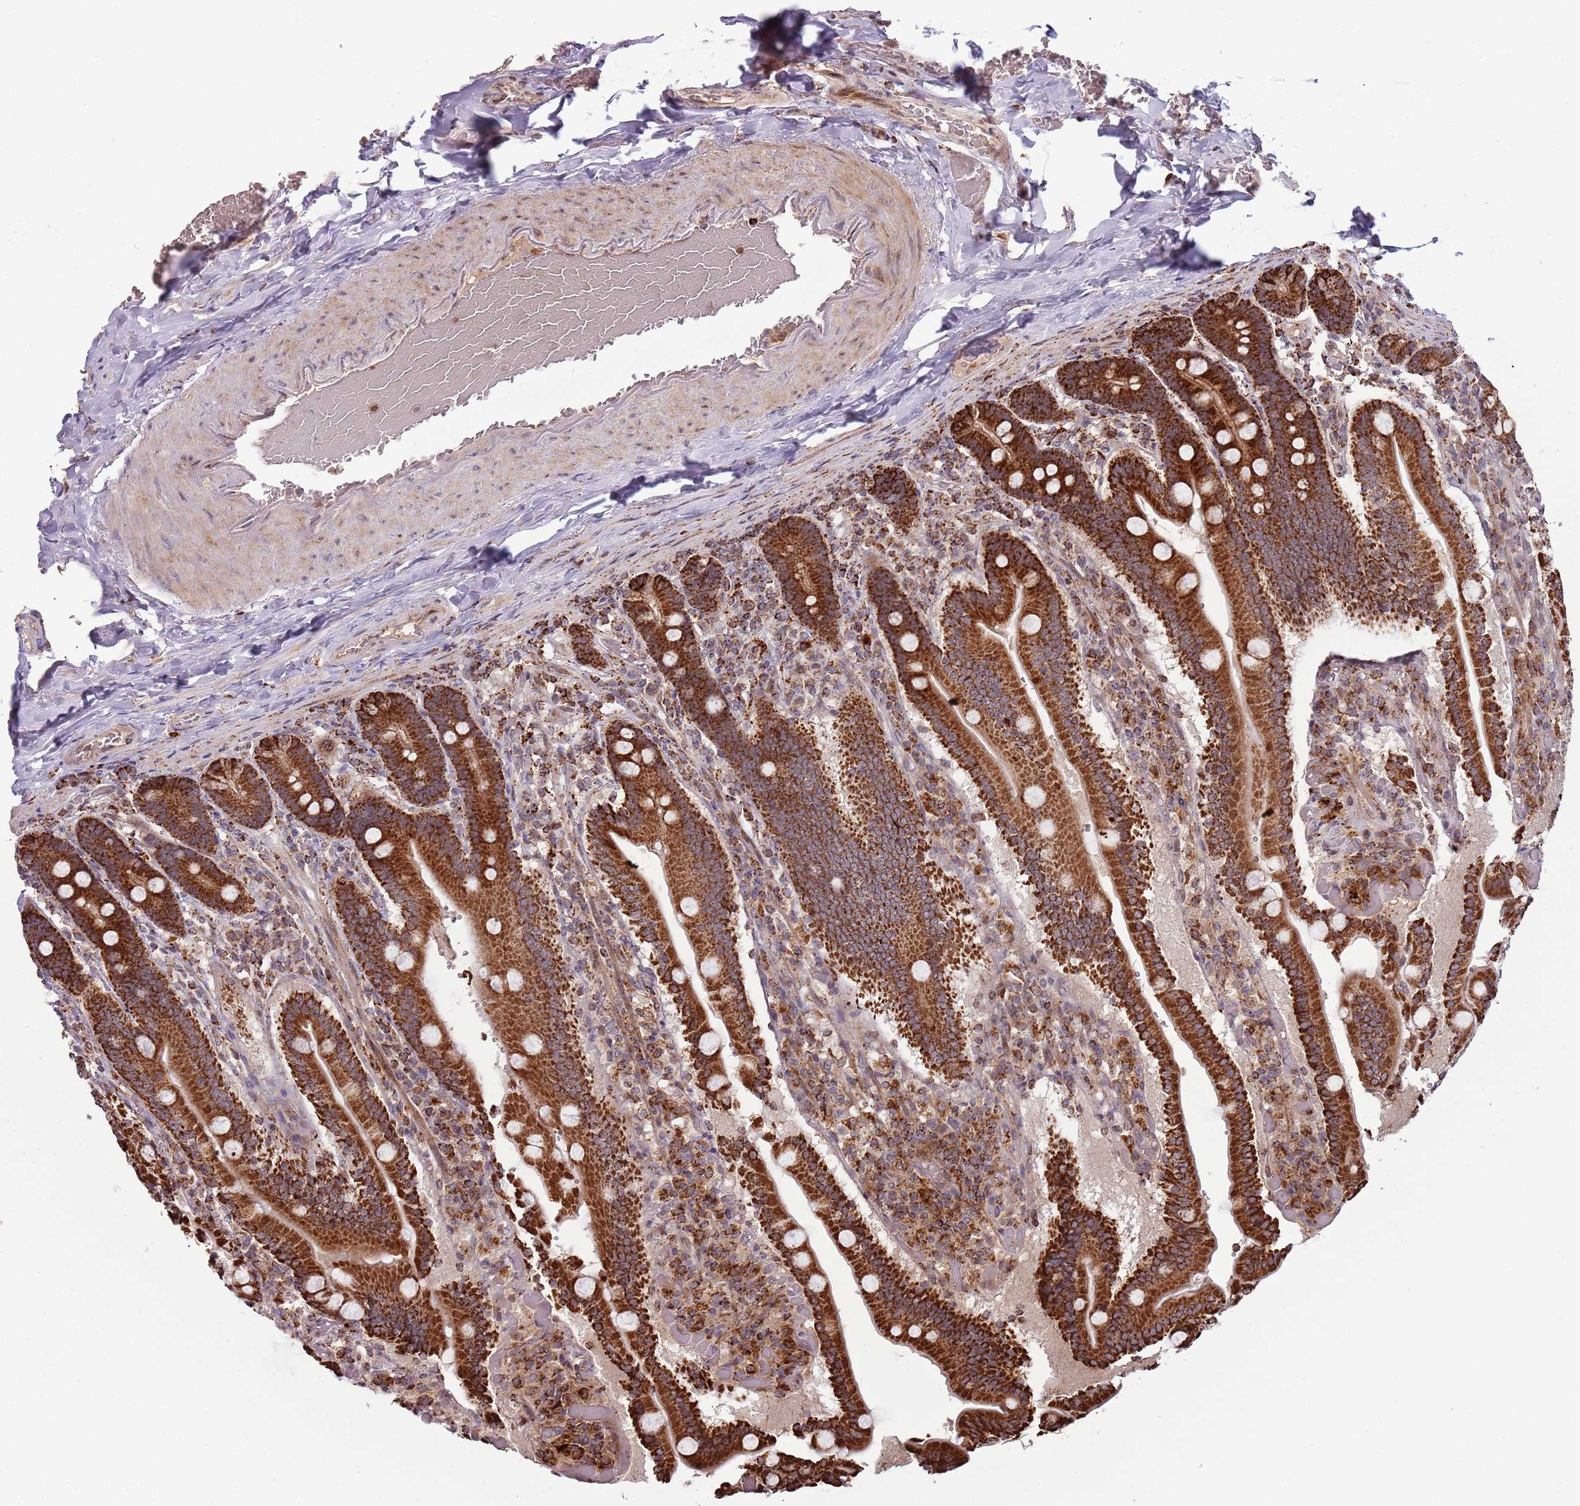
{"staining": {"intensity": "strong", "quantity": ">75%", "location": "cytoplasmic/membranous"}, "tissue": "duodenum", "cell_type": "Glandular cells", "image_type": "normal", "snomed": [{"axis": "morphology", "description": "Normal tissue, NOS"}, {"axis": "topography", "description": "Duodenum"}], "caption": "About >75% of glandular cells in benign duodenum reveal strong cytoplasmic/membranous protein expression as visualized by brown immunohistochemical staining.", "gene": "ULK3", "patient": {"sex": "female", "age": 62}}